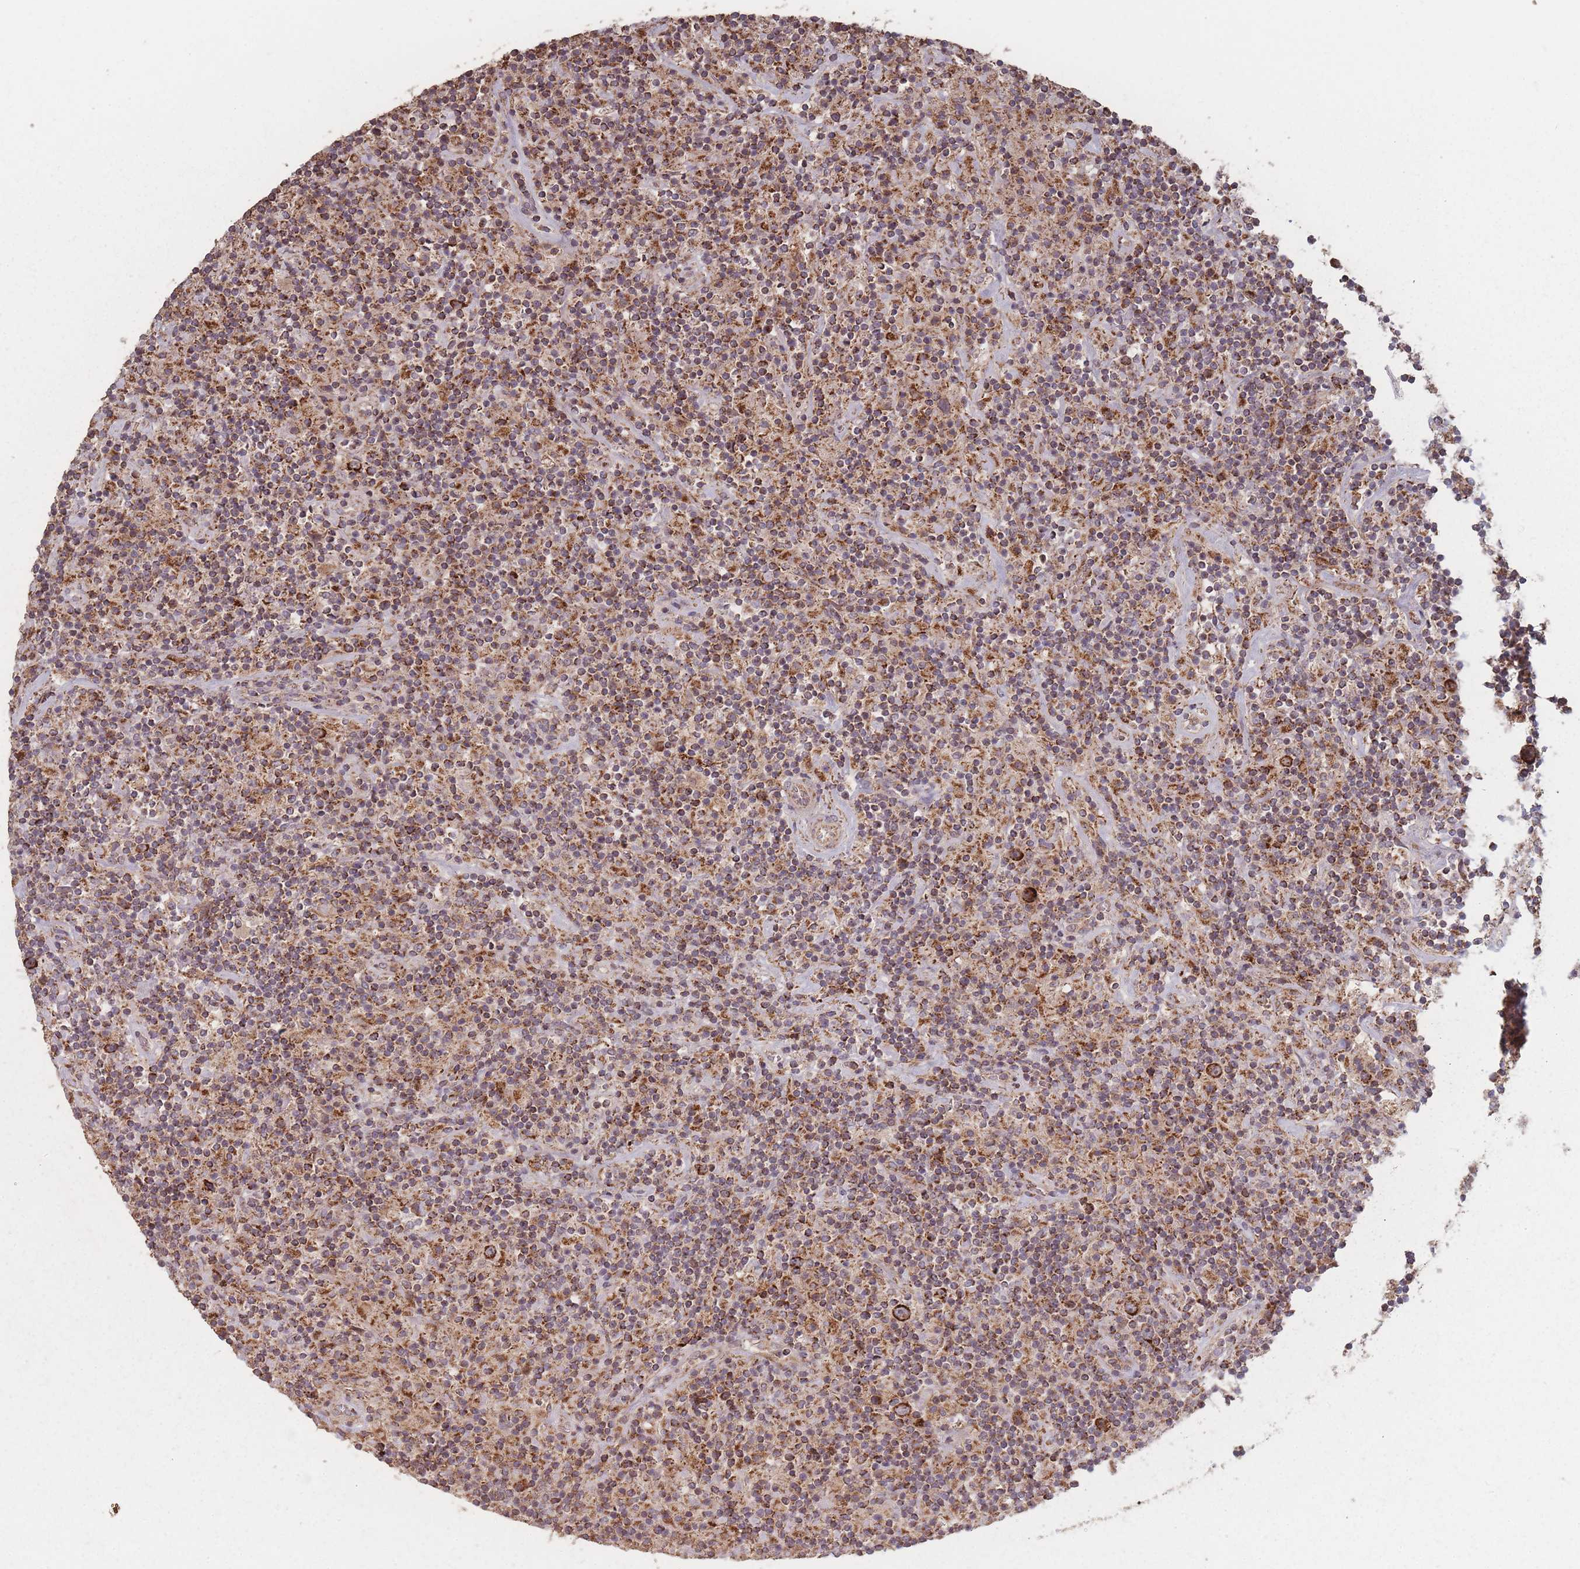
{"staining": {"intensity": "strong", "quantity": ">75%", "location": "cytoplasmic/membranous"}, "tissue": "lymphoma", "cell_type": "Tumor cells", "image_type": "cancer", "snomed": [{"axis": "morphology", "description": "Hodgkin's disease, NOS"}, {"axis": "topography", "description": "Lymph node"}], "caption": "Human Hodgkin's disease stained for a protein (brown) shows strong cytoplasmic/membranous positive positivity in about >75% of tumor cells.", "gene": "LYRM7", "patient": {"sex": "male", "age": 70}}